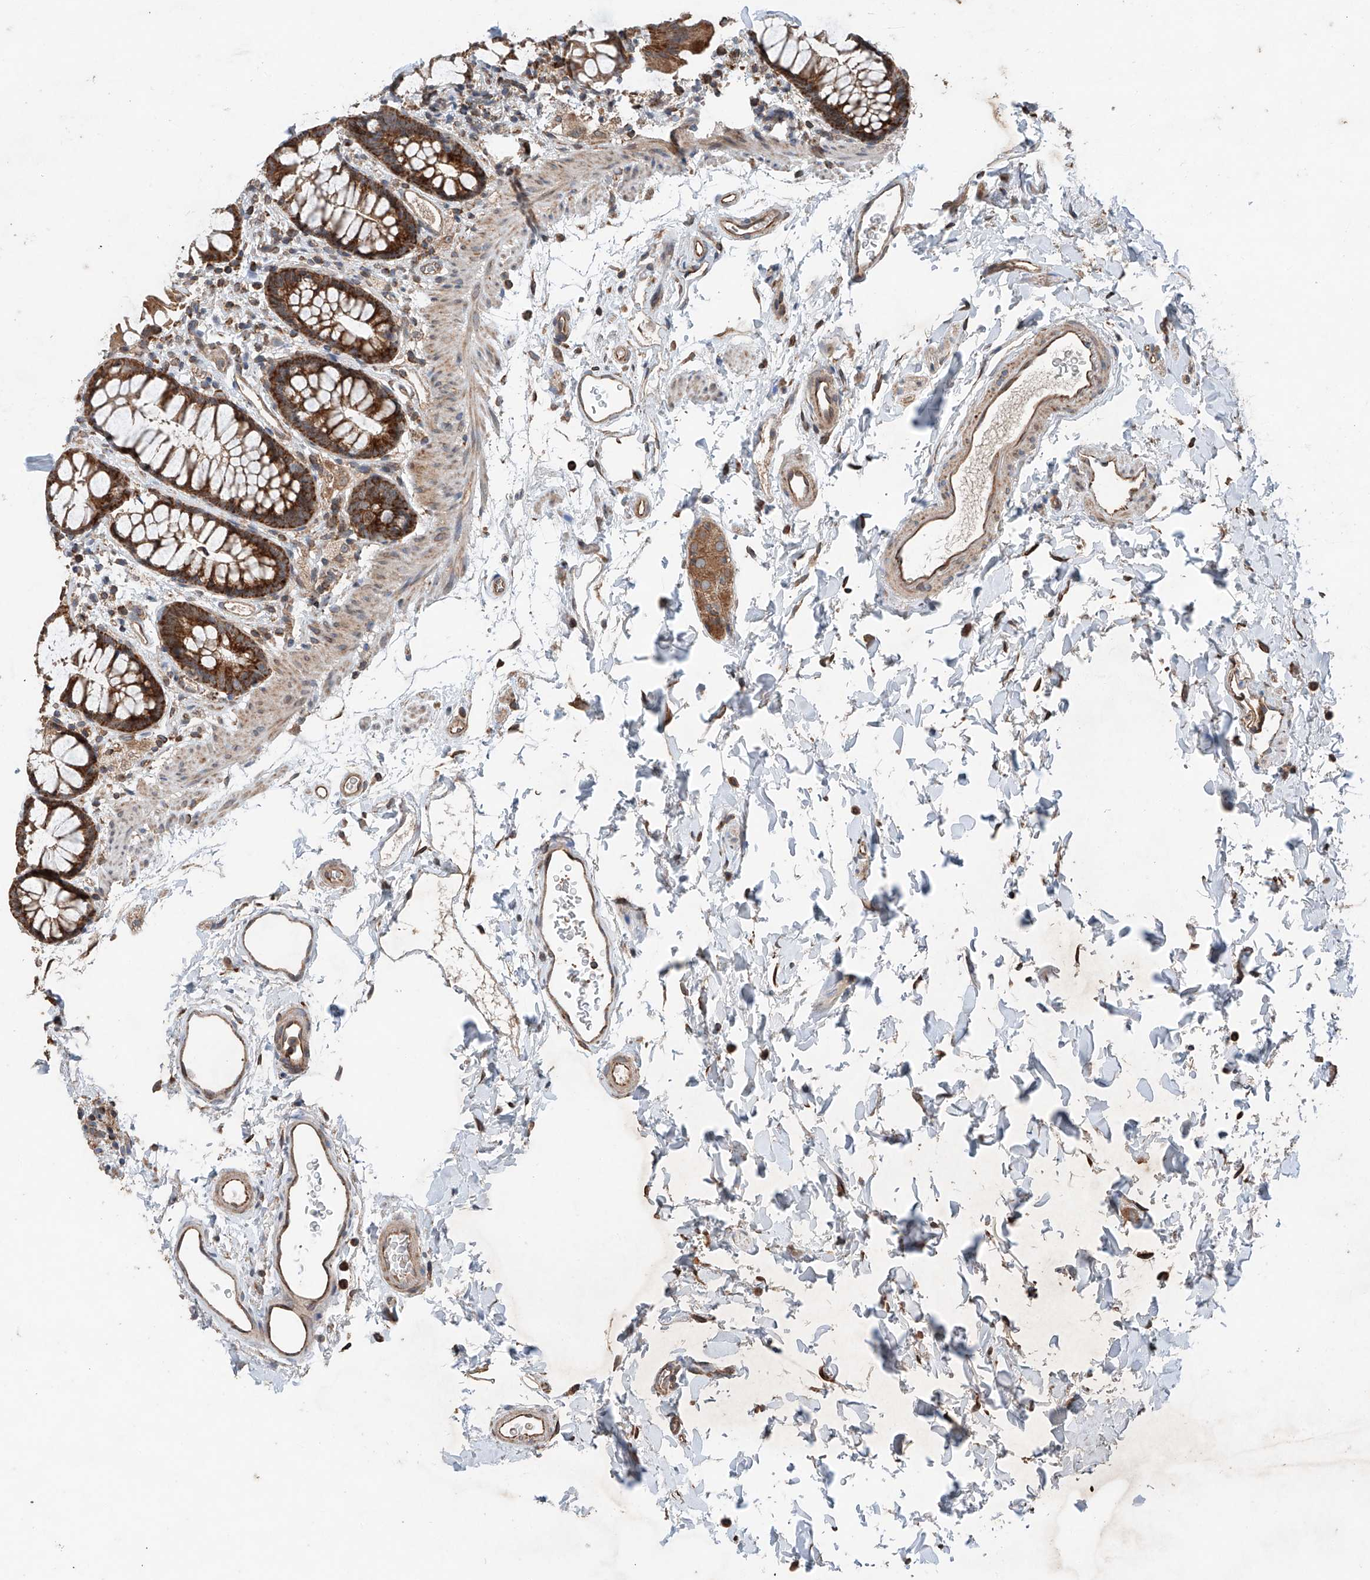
{"staining": {"intensity": "strong", "quantity": ">75%", "location": "cytoplasmic/membranous"}, "tissue": "rectum", "cell_type": "Glandular cells", "image_type": "normal", "snomed": [{"axis": "morphology", "description": "Normal tissue, NOS"}, {"axis": "topography", "description": "Rectum"}], "caption": "The image demonstrates immunohistochemical staining of benign rectum. There is strong cytoplasmic/membranous positivity is seen in about >75% of glandular cells. The staining is performed using DAB brown chromogen to label protein expression. The nuclei are counter-stained blue using hematoxylin.", "gene": "AP4B1", "patient": {"sex": "female", "age": 65}}